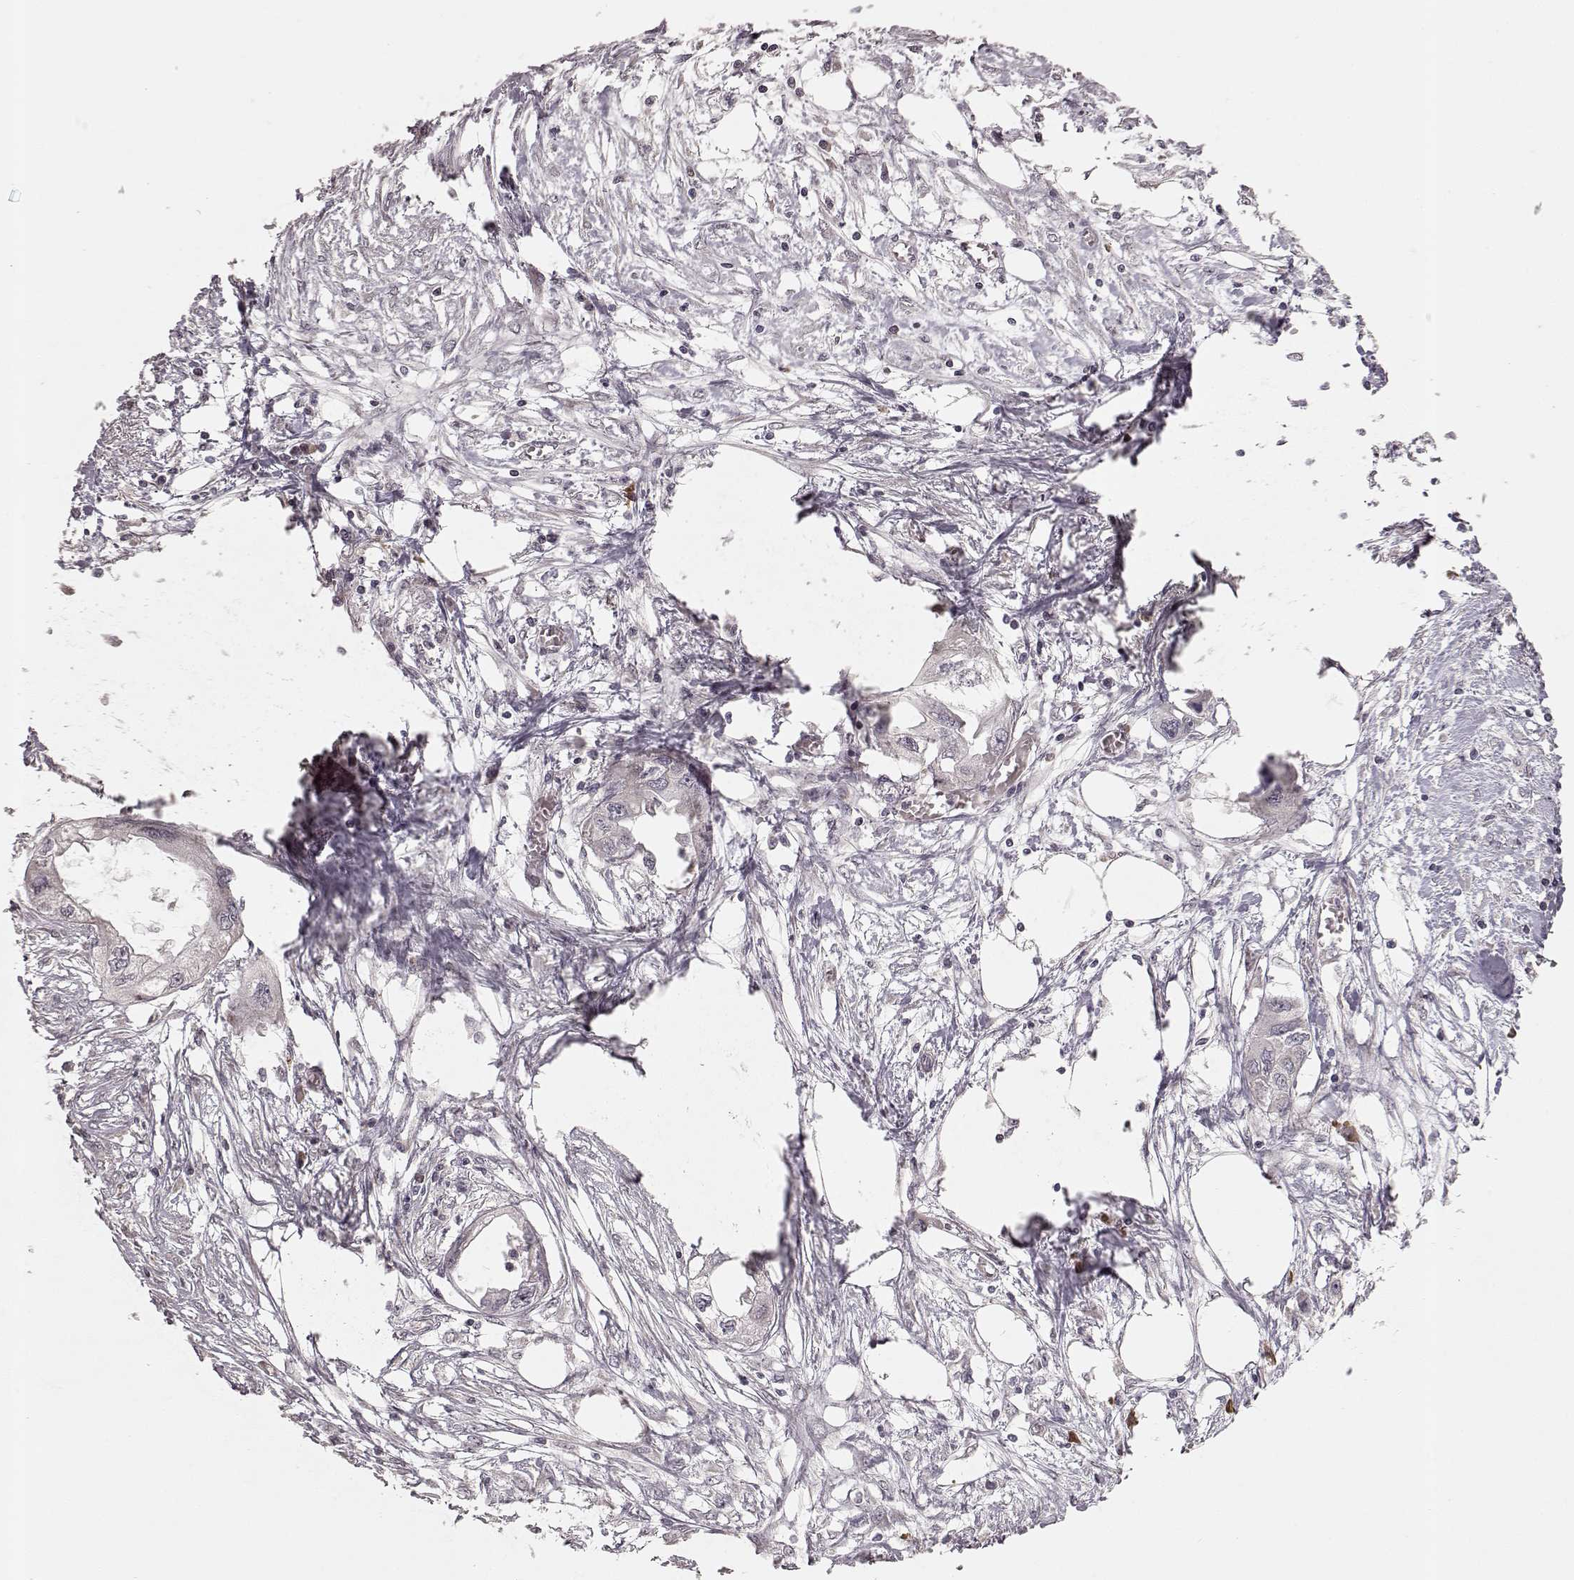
{"staining": {"intensity": "negative", "quantity": "none", "location": "none"}, "tissue": "endometrial cancer", "cell_type": "Tumor cells", "image_type": "cancer", "snomed": [{"axis": "morphology", "description": "Adenocarcinoma, NOS"}, {"axis": "morphology", "description": "Adenocarcinoma, metastatic, NOS"}, {"axis": "topography", "description": "Adipose tissue"}, {"axis": "topography", "description": "Endometrium"}], "caption": "Immunohistochemistry (IHC) of human metastatic adenocarcinoma (endometrial) exhibits no expression in tumor cells. (DAB (3,3'-diaminobenzidine) IHC visualized using brightfield microscopy, high magnification).", "gene": "ELOVL5", "patient": {"sex": "female", "age": 67}}